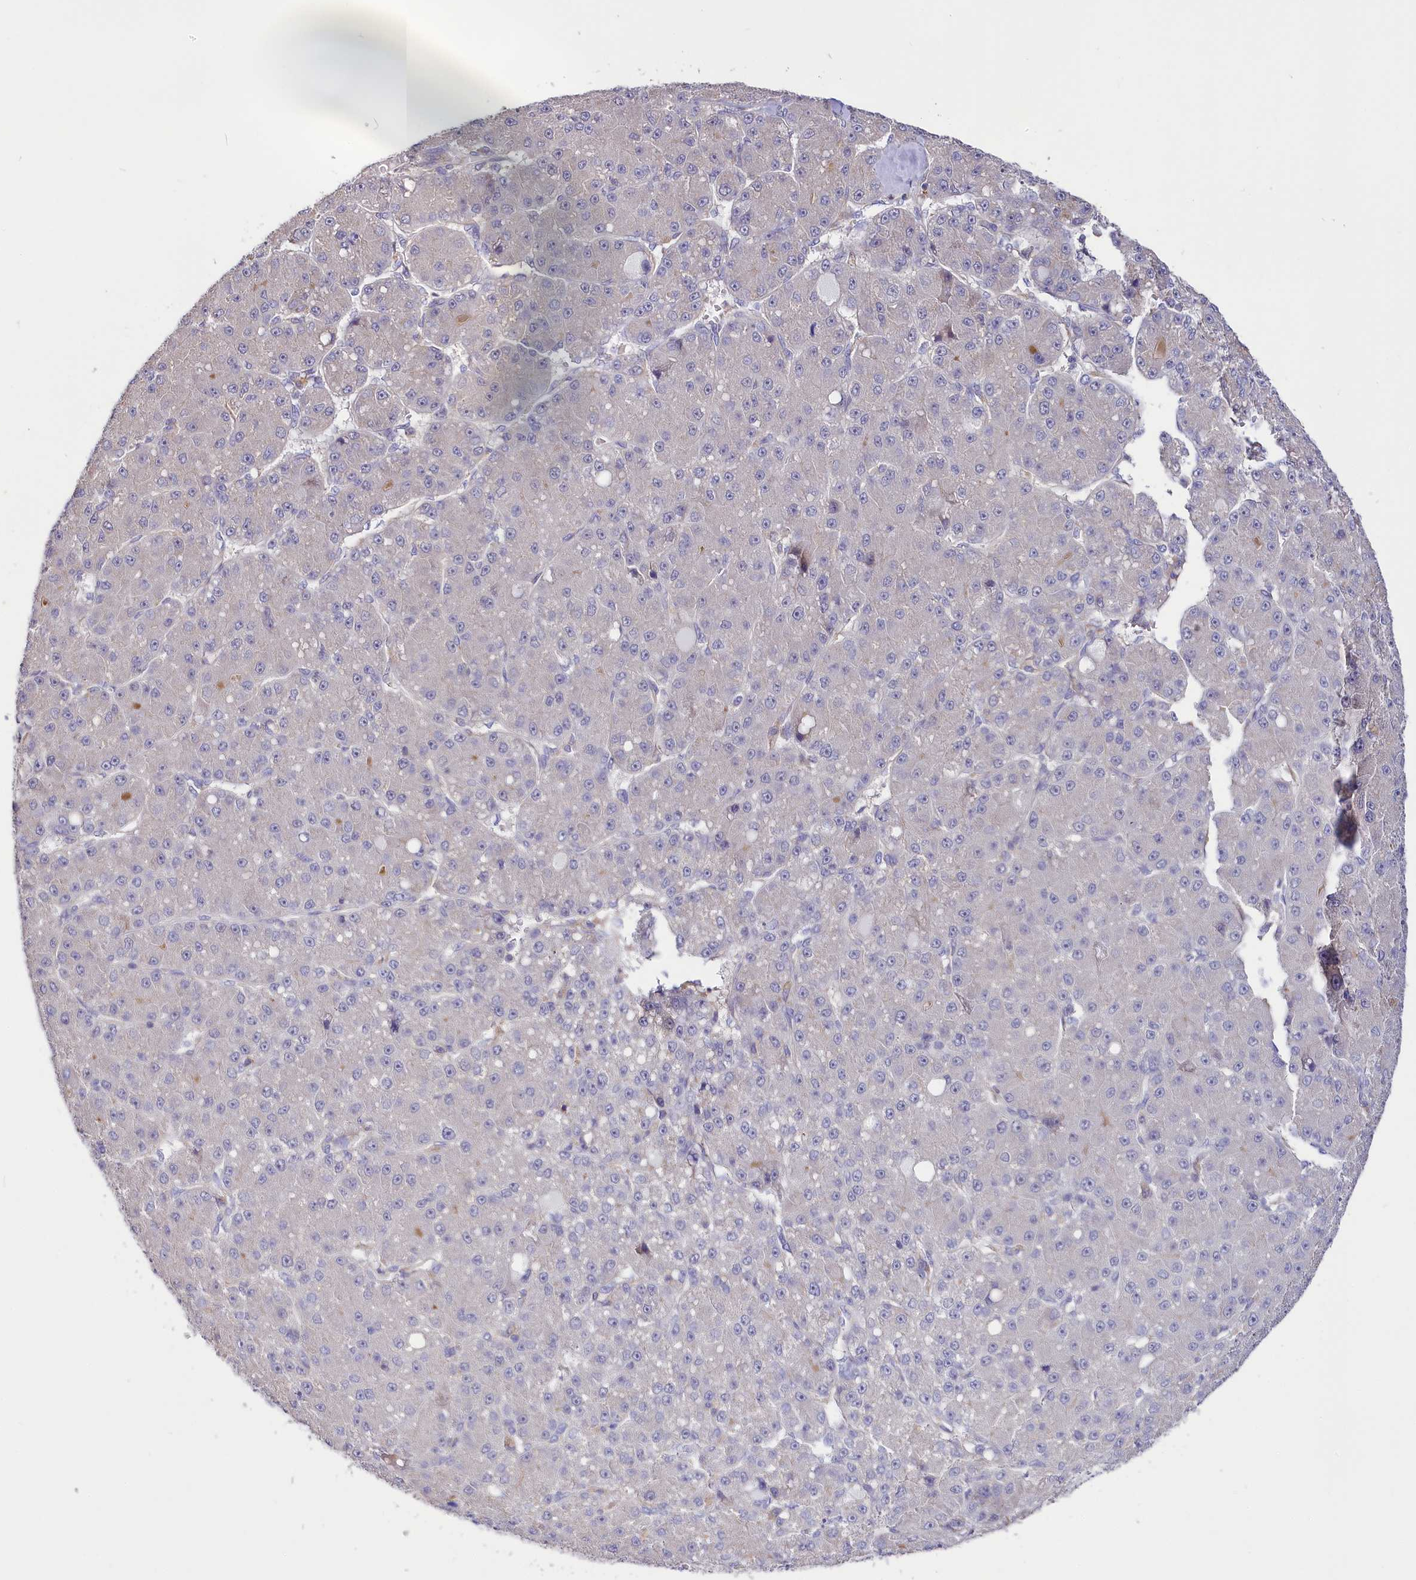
{"staining": {"intensity": "negative", "quantity": "none", "location": "none"}, "tissue": "liver cancer", "cell_type": "Tumor cells", "image_type": "cancer", "snomed": [{"axis": "morphology", "description": "Carcinoma, Hepatocellular, NOS"}, {"axis": "topography", "description": "Liver"}], "caption": "Immunohistochemistry histopathology image of liver cancer stained for a protein (brown), which demonstrates no staining in tumor cells. Brightfield microscopy of IHC stained with DAB (3,3'-diaminobenzidine) (brown) and hematoxylin (blue), captured at high magnification.", "gene": "RPUSD3", "patient": {"sex": "male", "age": 67}}